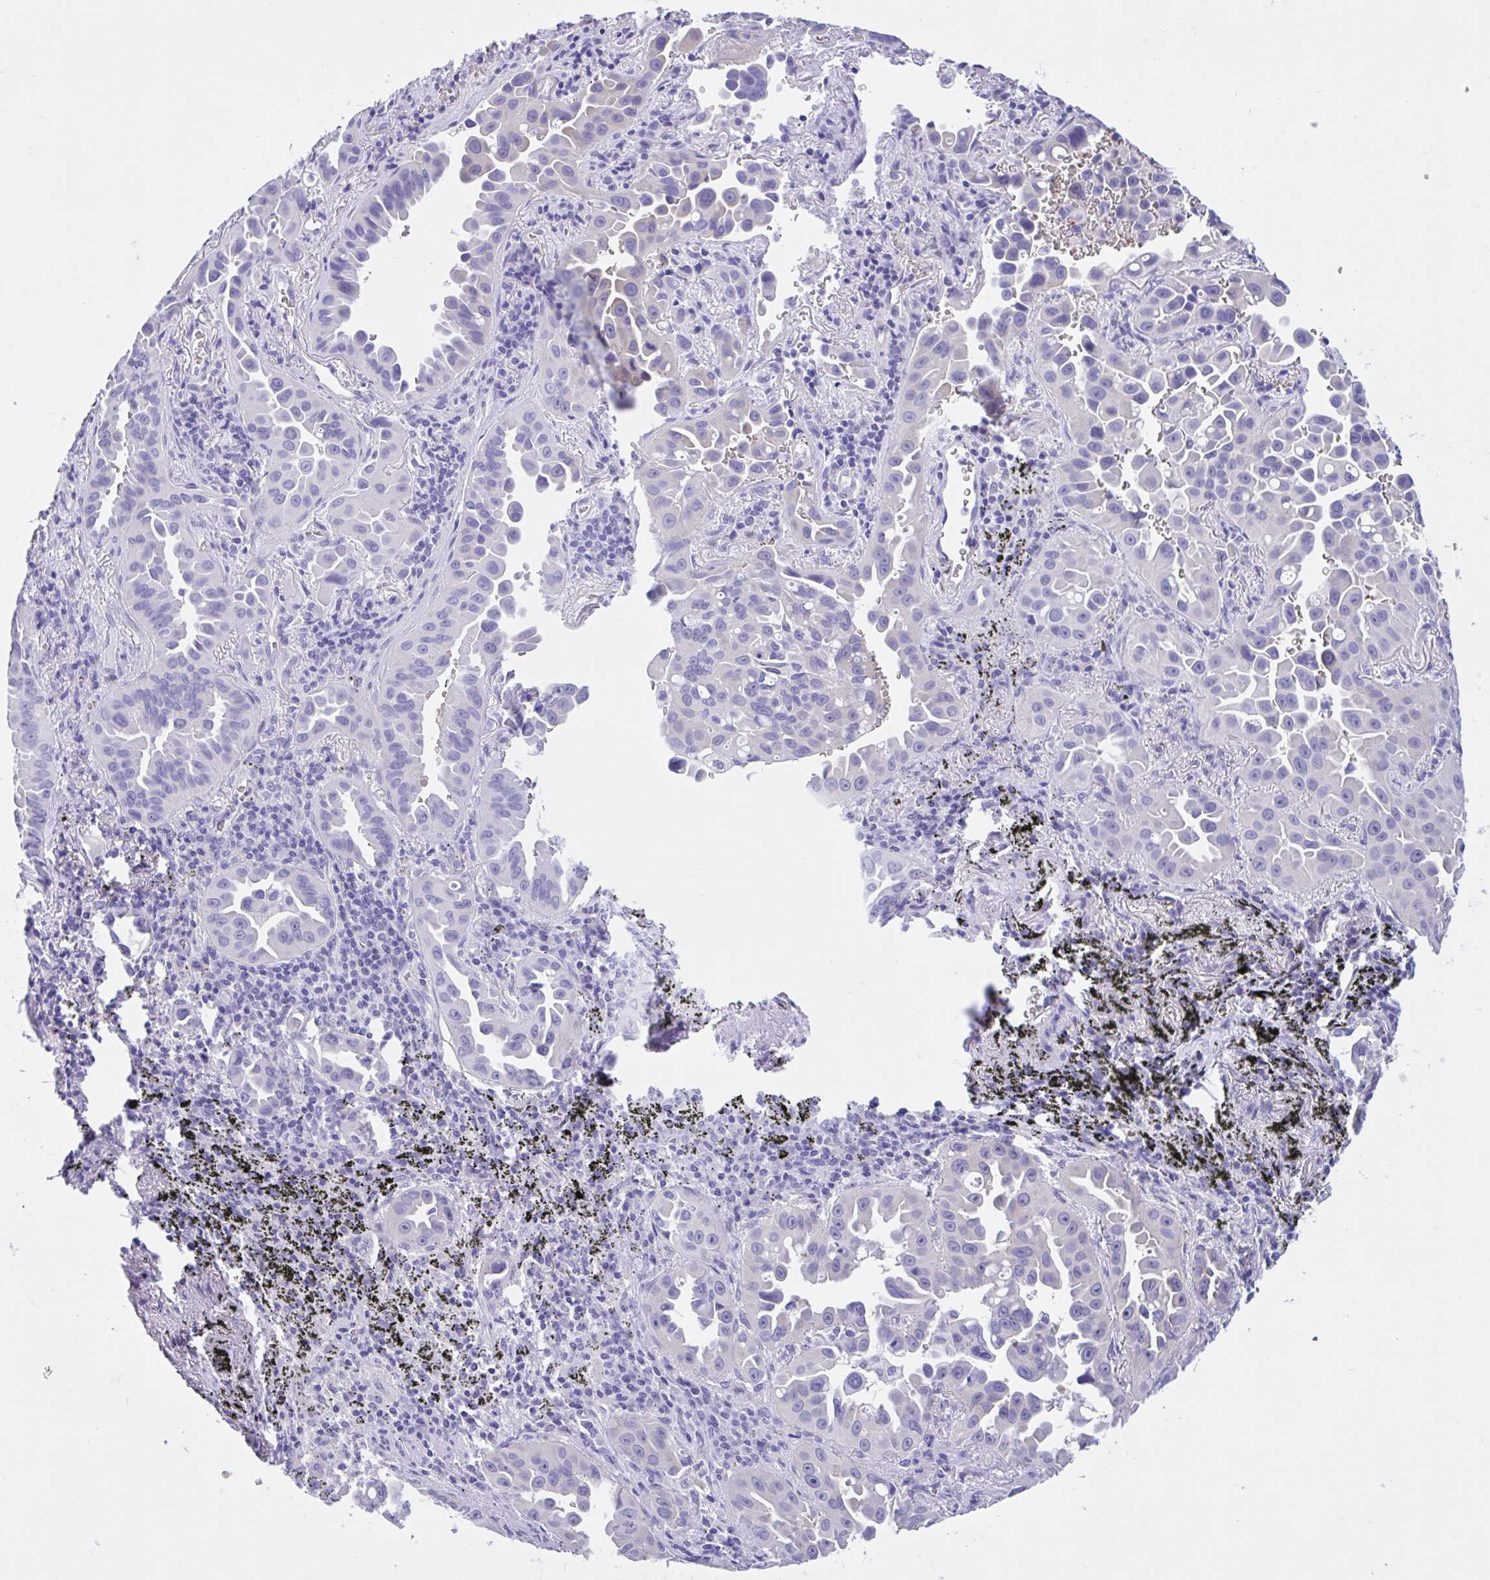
{"staining": {"intensity": "negative", "quantity": "none", "location": "none"}, "tissue": "lung cancer", "cell_type": "Tumor cells", "image_type": "cancer", "snomed": [{"axis": "morphology", "description": "Adenocarcinoma, NOS"}, {"axis": "topography", "description": "Lung"}], "caption": "There is no significant positivity in tumor cells of adenocarcinoma (lung).", "gene": "TMEM79", "patient": {"sex": "male", "age": 68}}